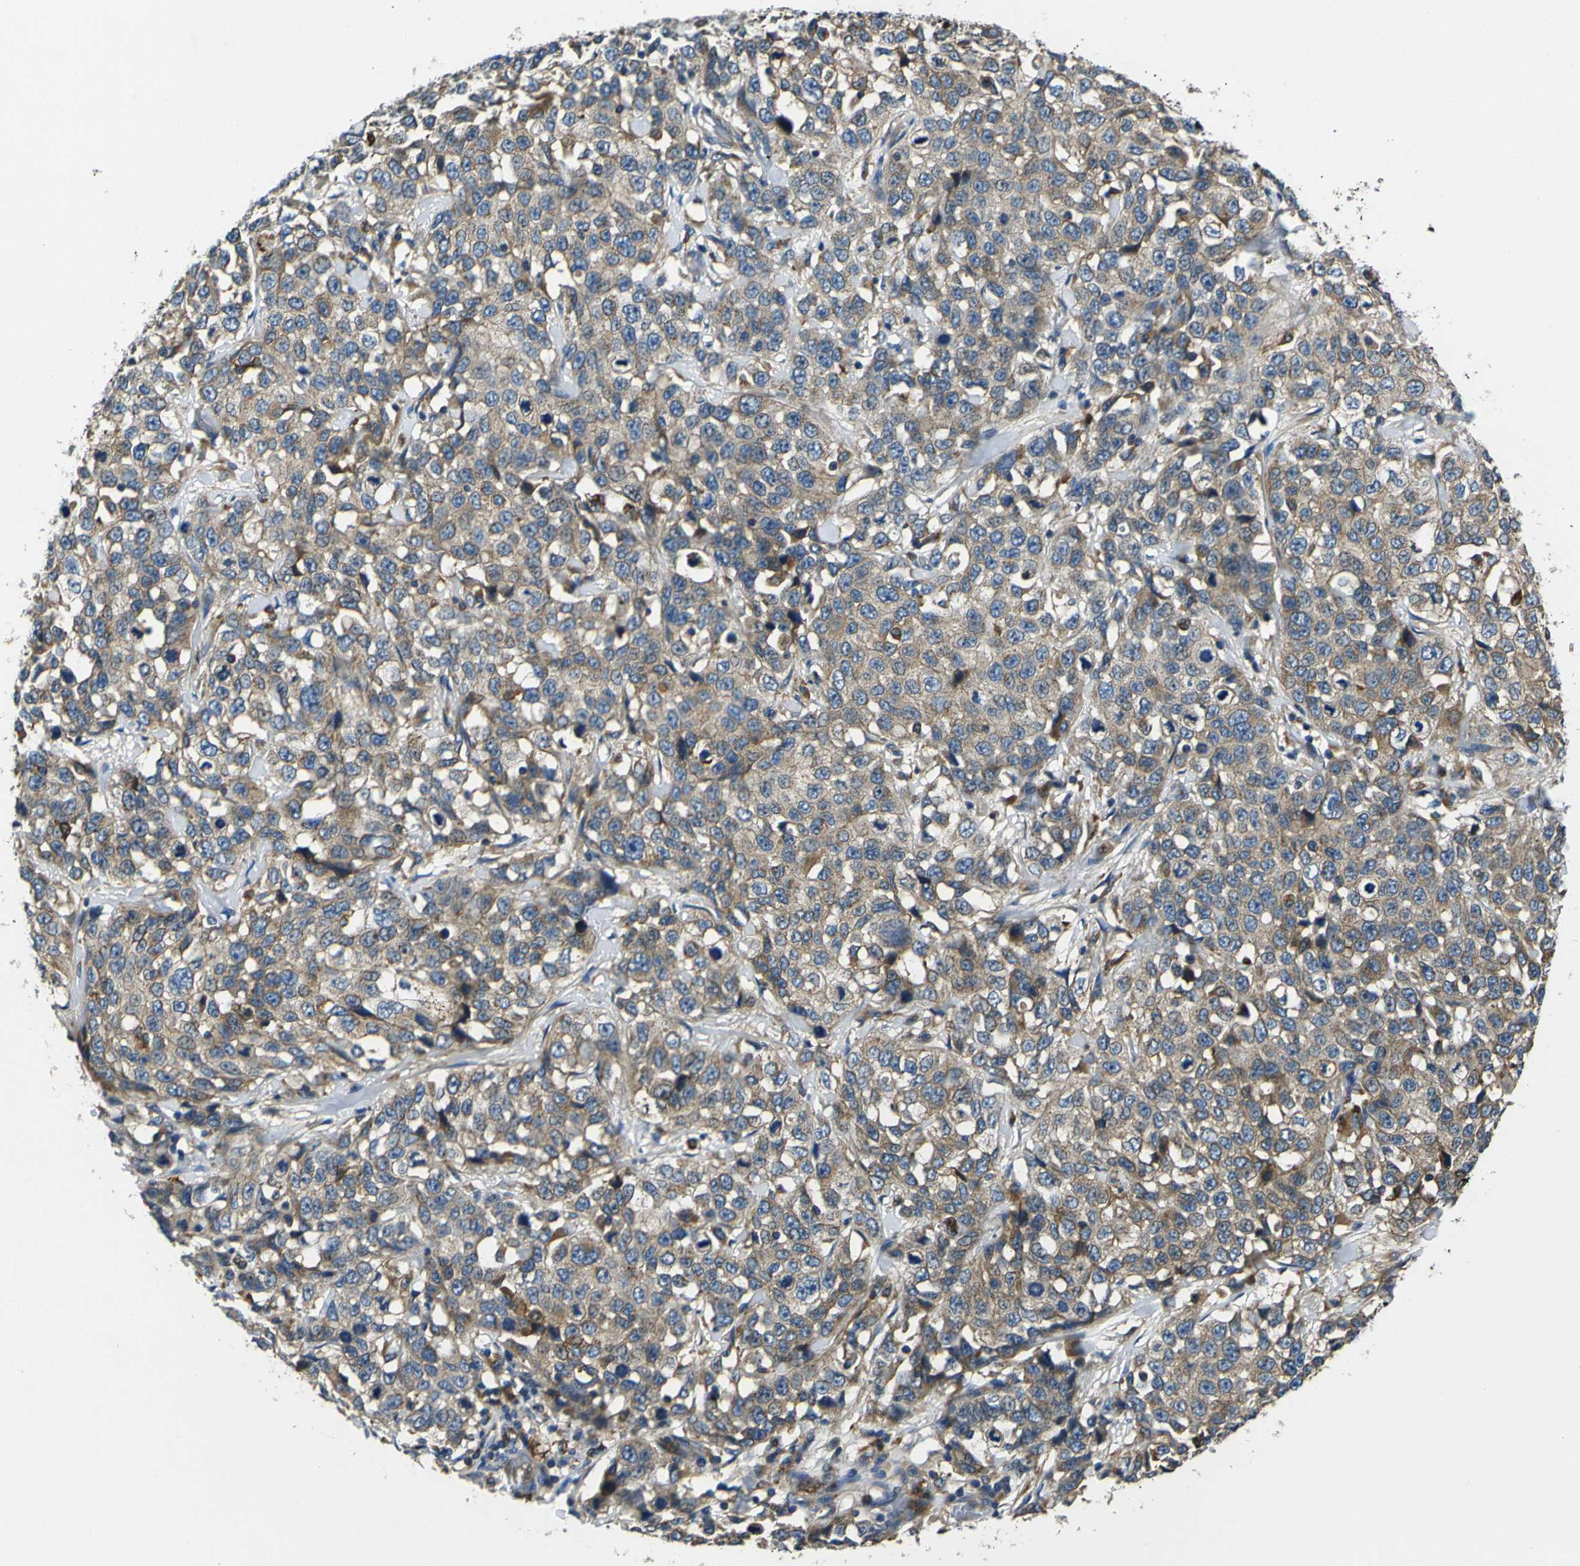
{"staining": {"intensity": "moderate", "quantity": ">75%", "location": "cytoplasmic/membranous"}, "tissue": "stomach cancer", "cell_type": "Tumor cells", "image_type": "cancer", "snomed": [{"axis": "morphology", "description": "Normal tissue, NOS"}, {"axis": "morphology", "description": "Adenocarcinoma, NOS"}, {"axis": "topography", "description": "Stomach"}], "caption": "A high-resolution micrograph shows IHC staining of stomach cancer (adenocarcinoma), which shows moderate cytoplasmic/membranous expression in approximately >75% of tumor cells.", "gene": "RAB1B", "patient": {"sex": "male", "age": 48}}